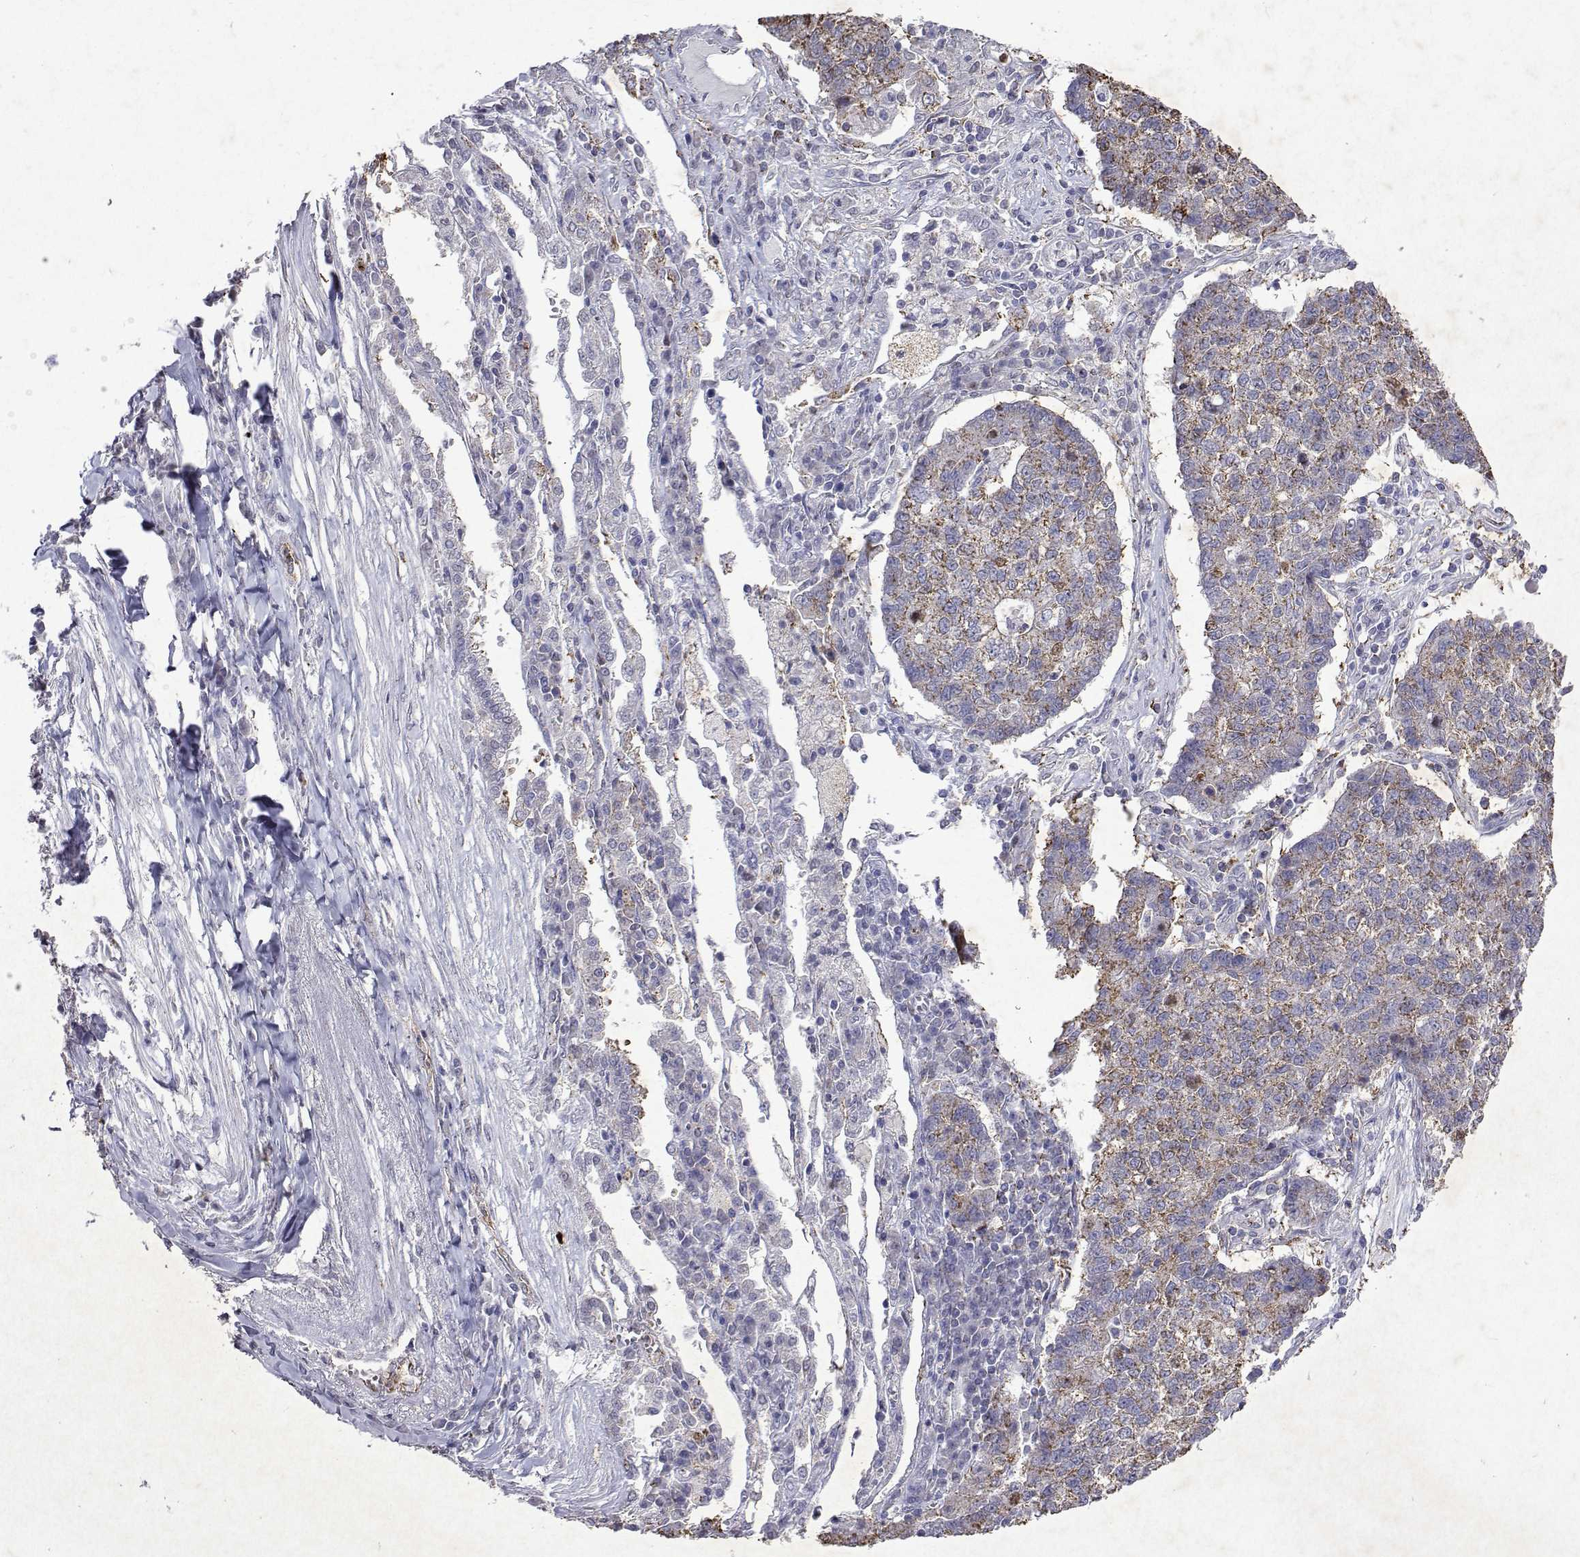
{"staining": {"intensity": "moderate", "quantity": "25%-75%", "location": "cytoplasmic/membranous"}, "tissue": "lung cancer", "cell_type": "Tumor cells", "image_type": "cancer", "snomed": [{"axis": "morphology", "description": "Adenocarcinoma, NOS"}, {"axis": "topography", "description": "Lung"}], "caption": "A photomicrograph showing moderate cytoplasmic/membranous staining in about 25%-75% of tumor cells in lung adenocarcinoma, as visualized by brown immunohistochemical staining.", "gene": "DUSP28", "patient": {"sex": "male", "age": 57}}